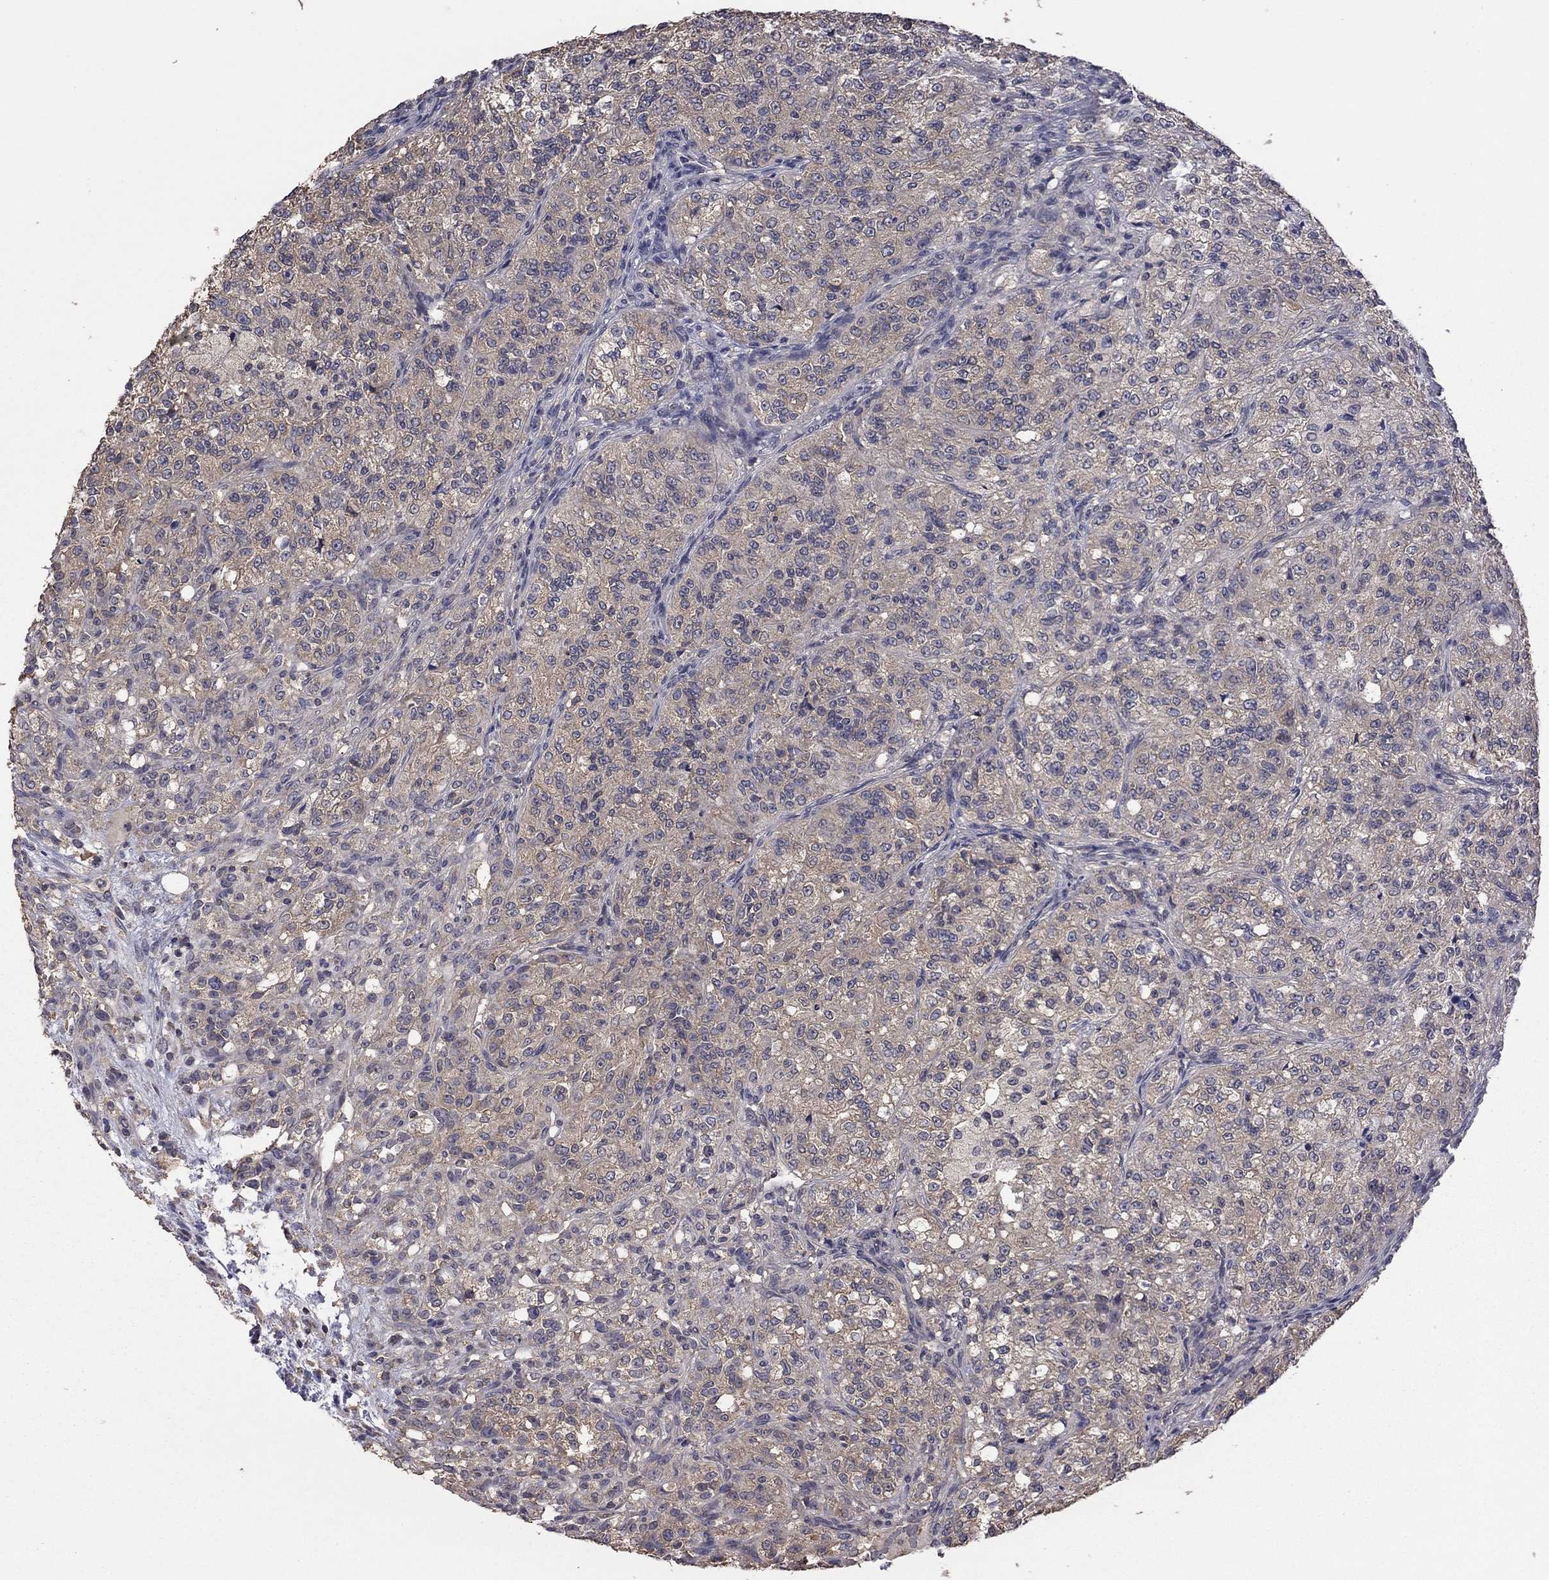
{"staining": {"intensity": "weak", "quantity": "25%-75%", "location": "cytoplasmic/membranous"}, "tissue": "renal cancer", "cell_type": "Tumor cells", "image_type": "cancer", "snomed": [{"axis": "morphology", "description": "Adenocarcinoma, NOS"}, {"axis": "topography", "description": "Kidney"}], "caption": "Renal adenocarcinoma was stained to show a protein in brown. There is low levels of weak cytoplasmic/membranous positivity in approximately 25%-75% of tumor cells. (Brightfield microscopy of DAB IHC at high magnification).", "gene": "TSNARE1", "patient": {"sex": "female", "age": 63}}